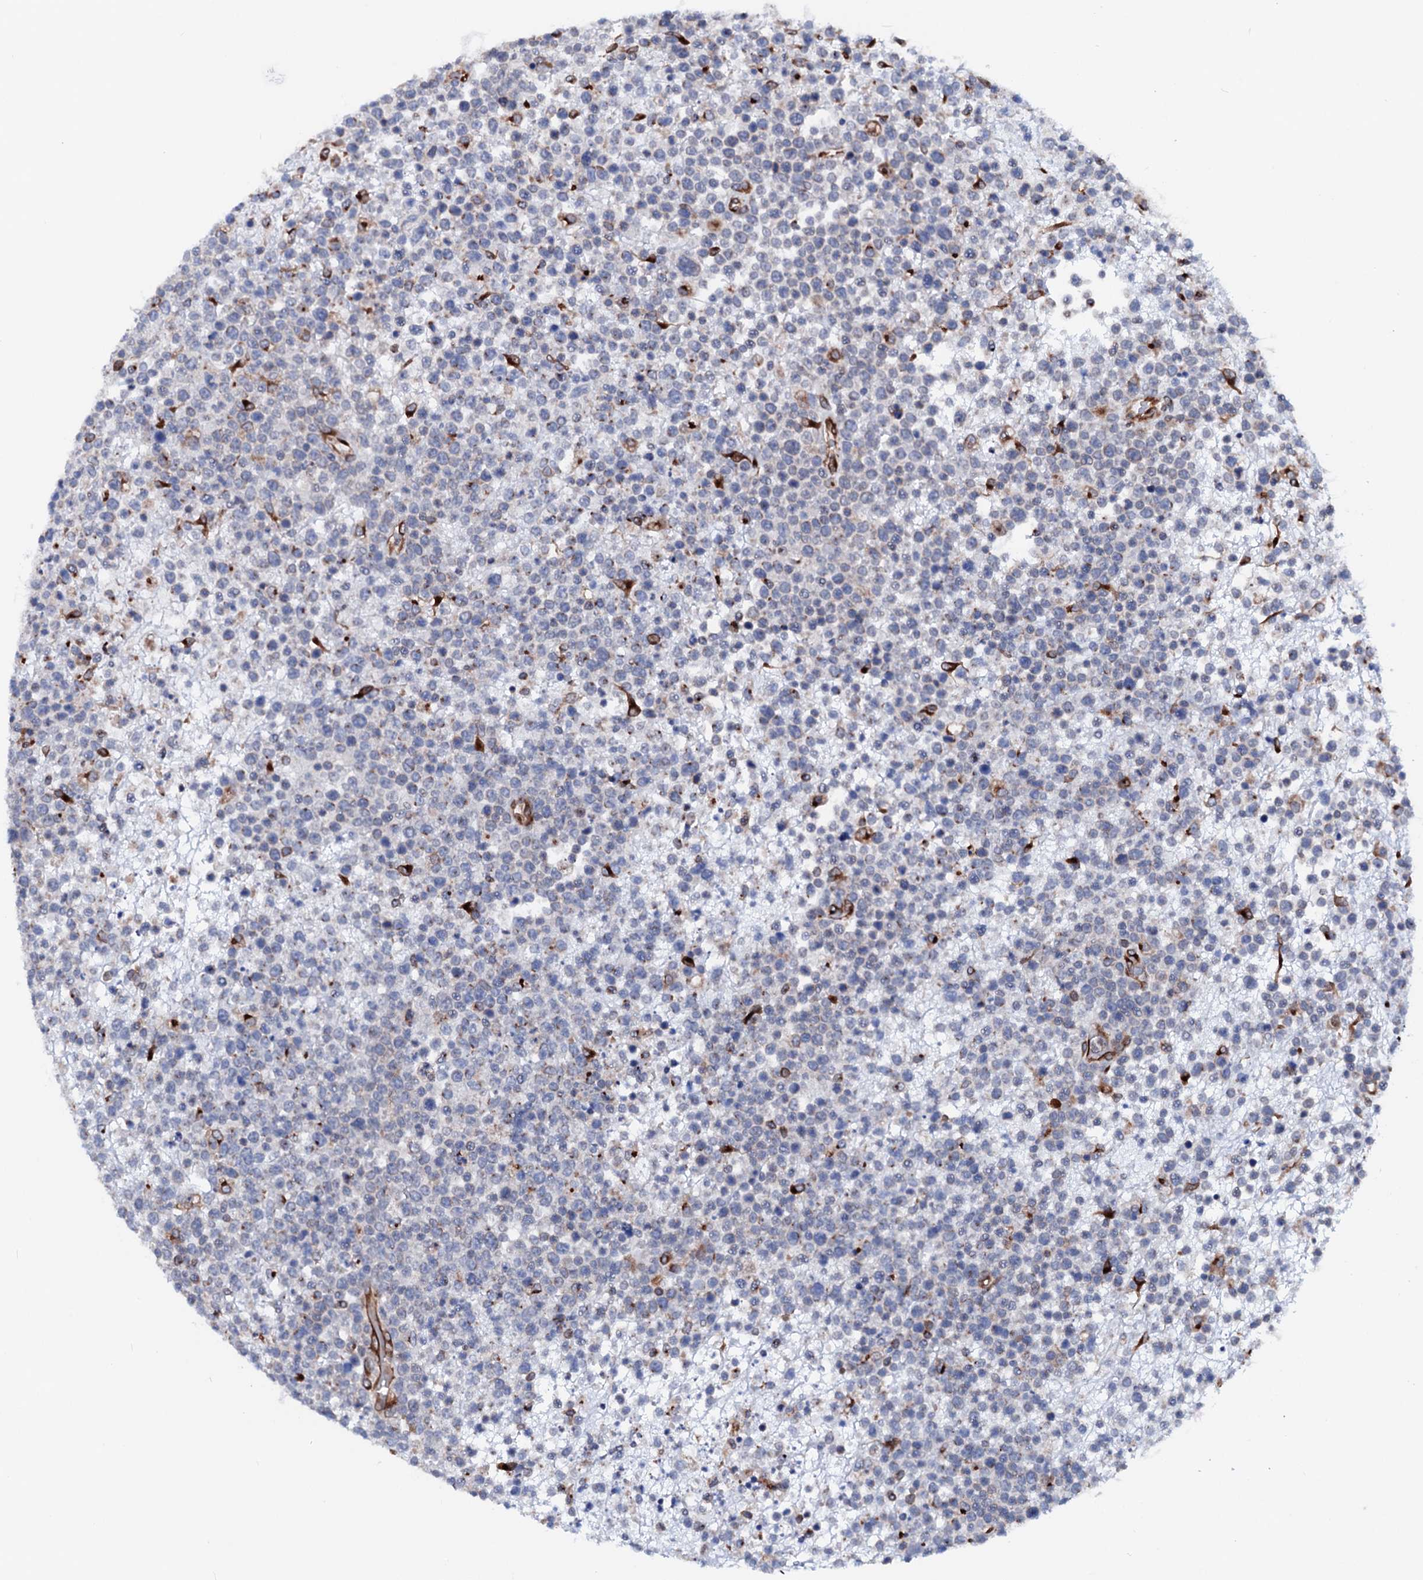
{"staining": {"intensity": "negative", "quantity": "none", "location": "none"}, "tissue": "lymphoma", "cell_type": "Tumor cells", "image_type": "cancer", "snomed": [{"axis": "morphology", "description": "Malignant lymphoma, non-Hodgkin's type, High grade"}, {"axis": "topography", "description": "Colon"}], "caption": "Malignant lymphoma, non-Hodgkin's type (high-grade) was stained to show a protein in brown. There is no significant expression in tumor cells. (DAB (3,3'-diaminobenzidine) IHC visualized using brightfield microscopy, high magnification).", "gene": "TMCO3", "patient": {"sex": "female", "age": 53}}